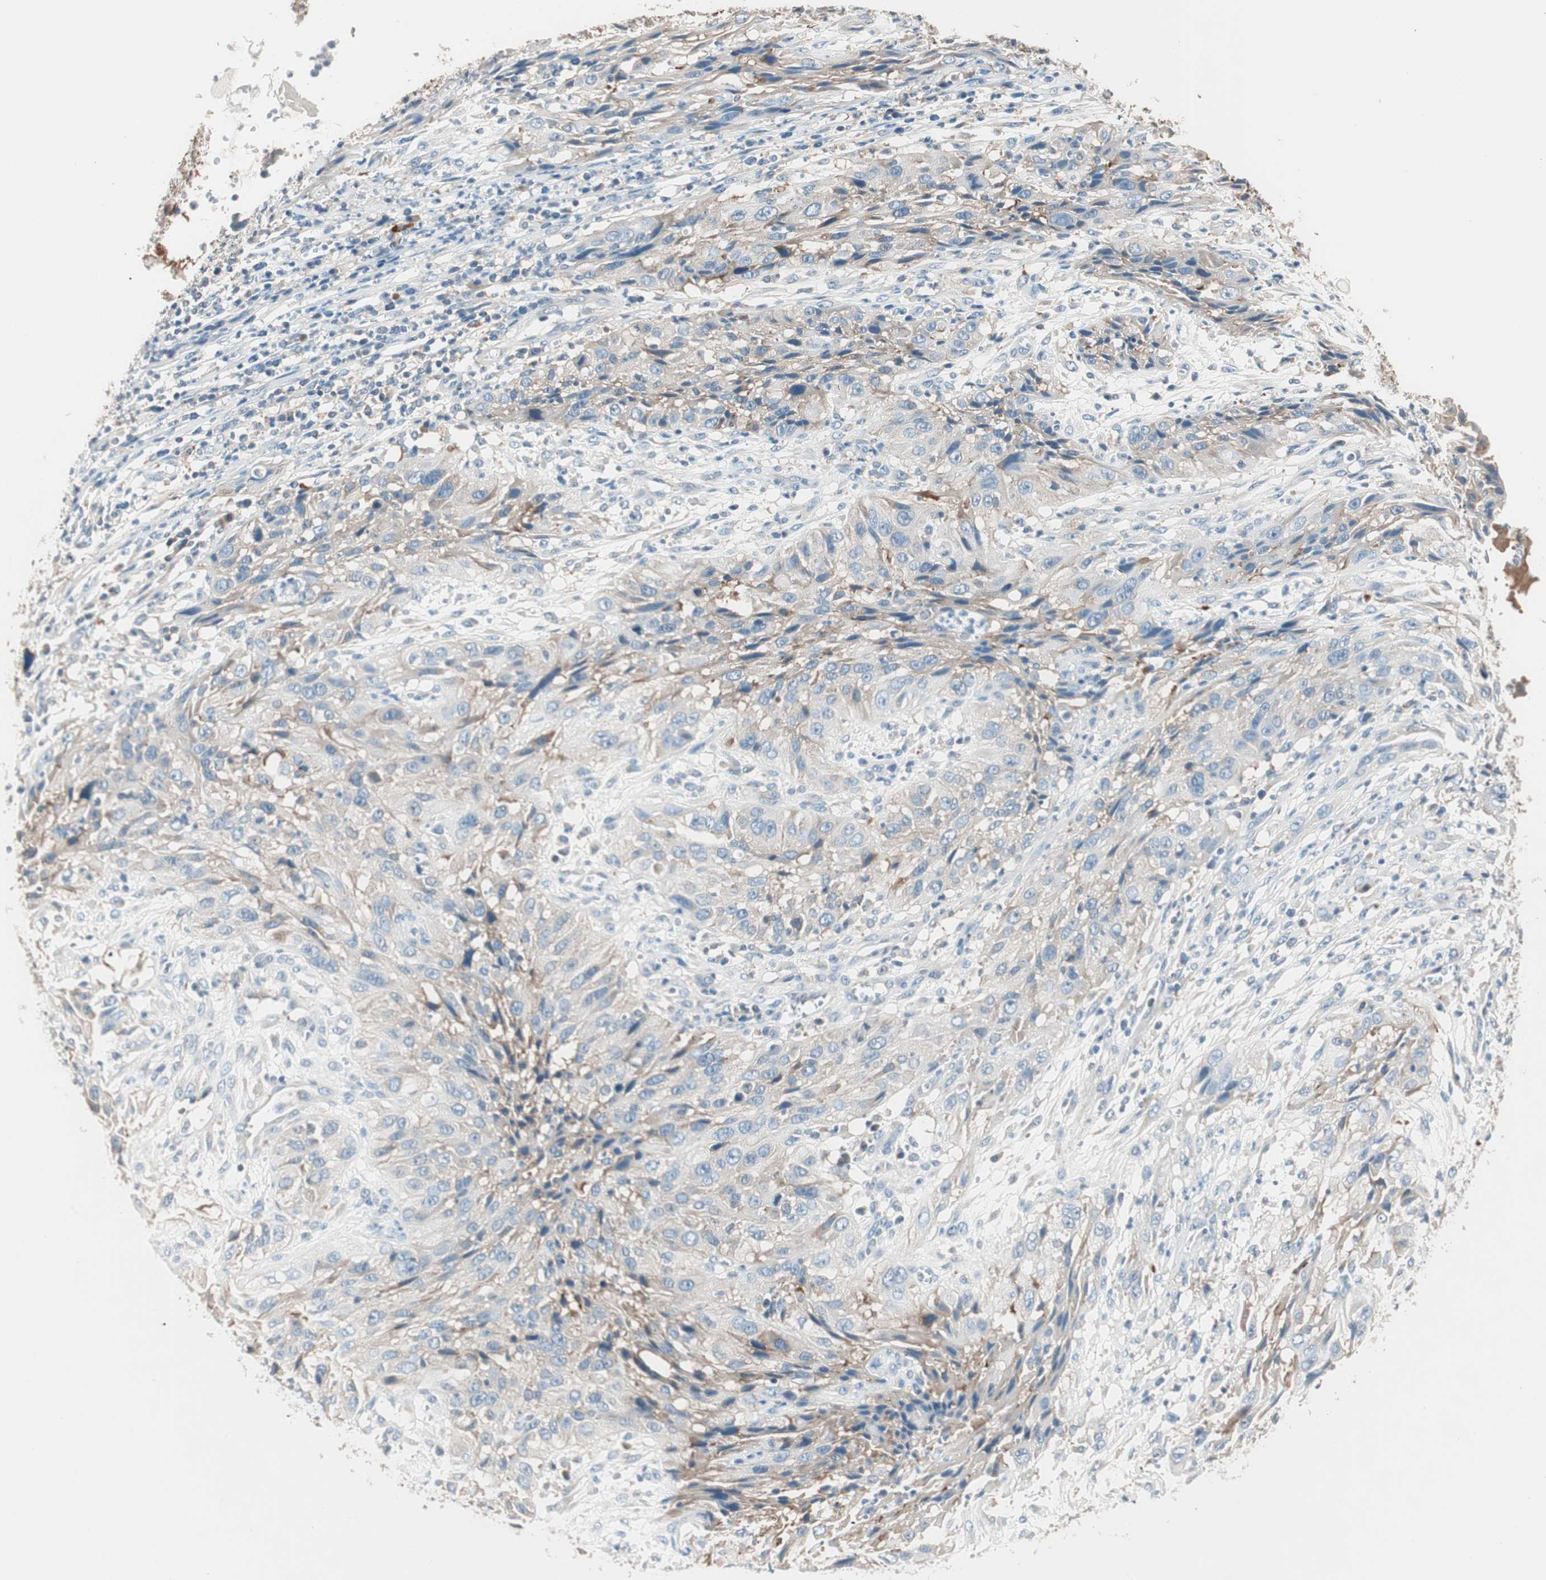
{"staining": {"intensity": "weak", "quantity": "25%-75%", "location": "cytoplasmic/membranous"}, "tissue": "cervical cancer", "cell_type": "Tumor cells", "image_type": "cancer", "snomed": [{"axis": "morphology", "description": "Squamous cell carcinoma, NOS"}, {"axis": "topography", "description": "Cervix"}], "caption": "Squamous cell carcinoma (cervical) stained for a protein (brown) shows weak cytoplasmic/membranous positive expression in approximately 25%-75% of tumor cells.", "gene": "RAD54B", "patient": {"sex": "female", "age": 32}}